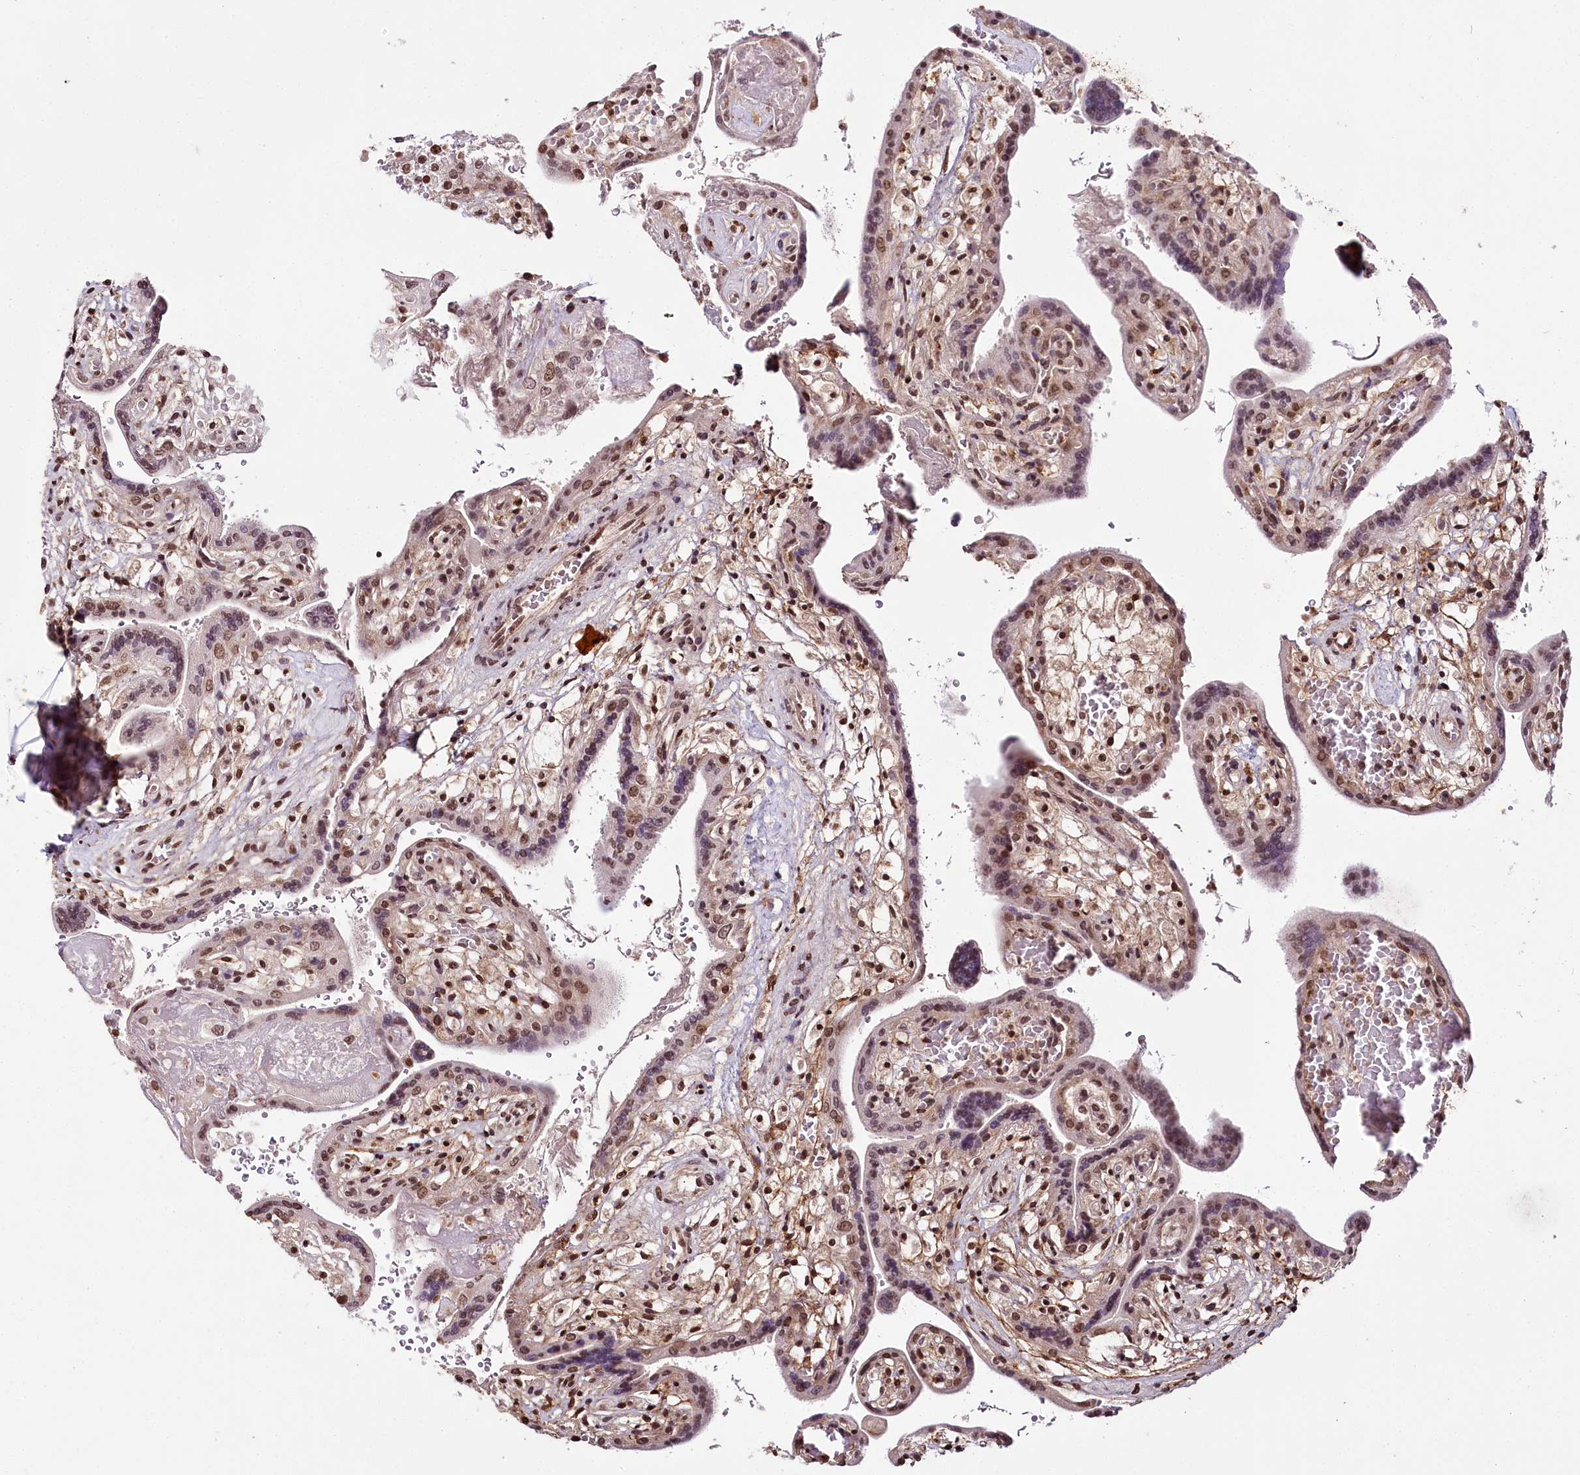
{"staining": {"intensity": "moderate", "quantity": "25%-75%", "location": "cytoplasmic/membranous,nuclear"}, "tissue": "placenta", "cell_type": "Trophoblastic cells", "image_type": "normal", "snomed": [{"axis": "morphology", "description": "Normal tissue, NOS"}, {"axis": "topography", "description": "Placenta"}], "caption": "IHC micrograph of benign human placenta stained for a protein (brown), which reveals medium levels of moderate cytoplasmic/membranous,nuclear expression in approximately 25%-75% of trophoblastic cells.", "gene": "HOXC8", "patient": {"sex": "female", "age": 37}}